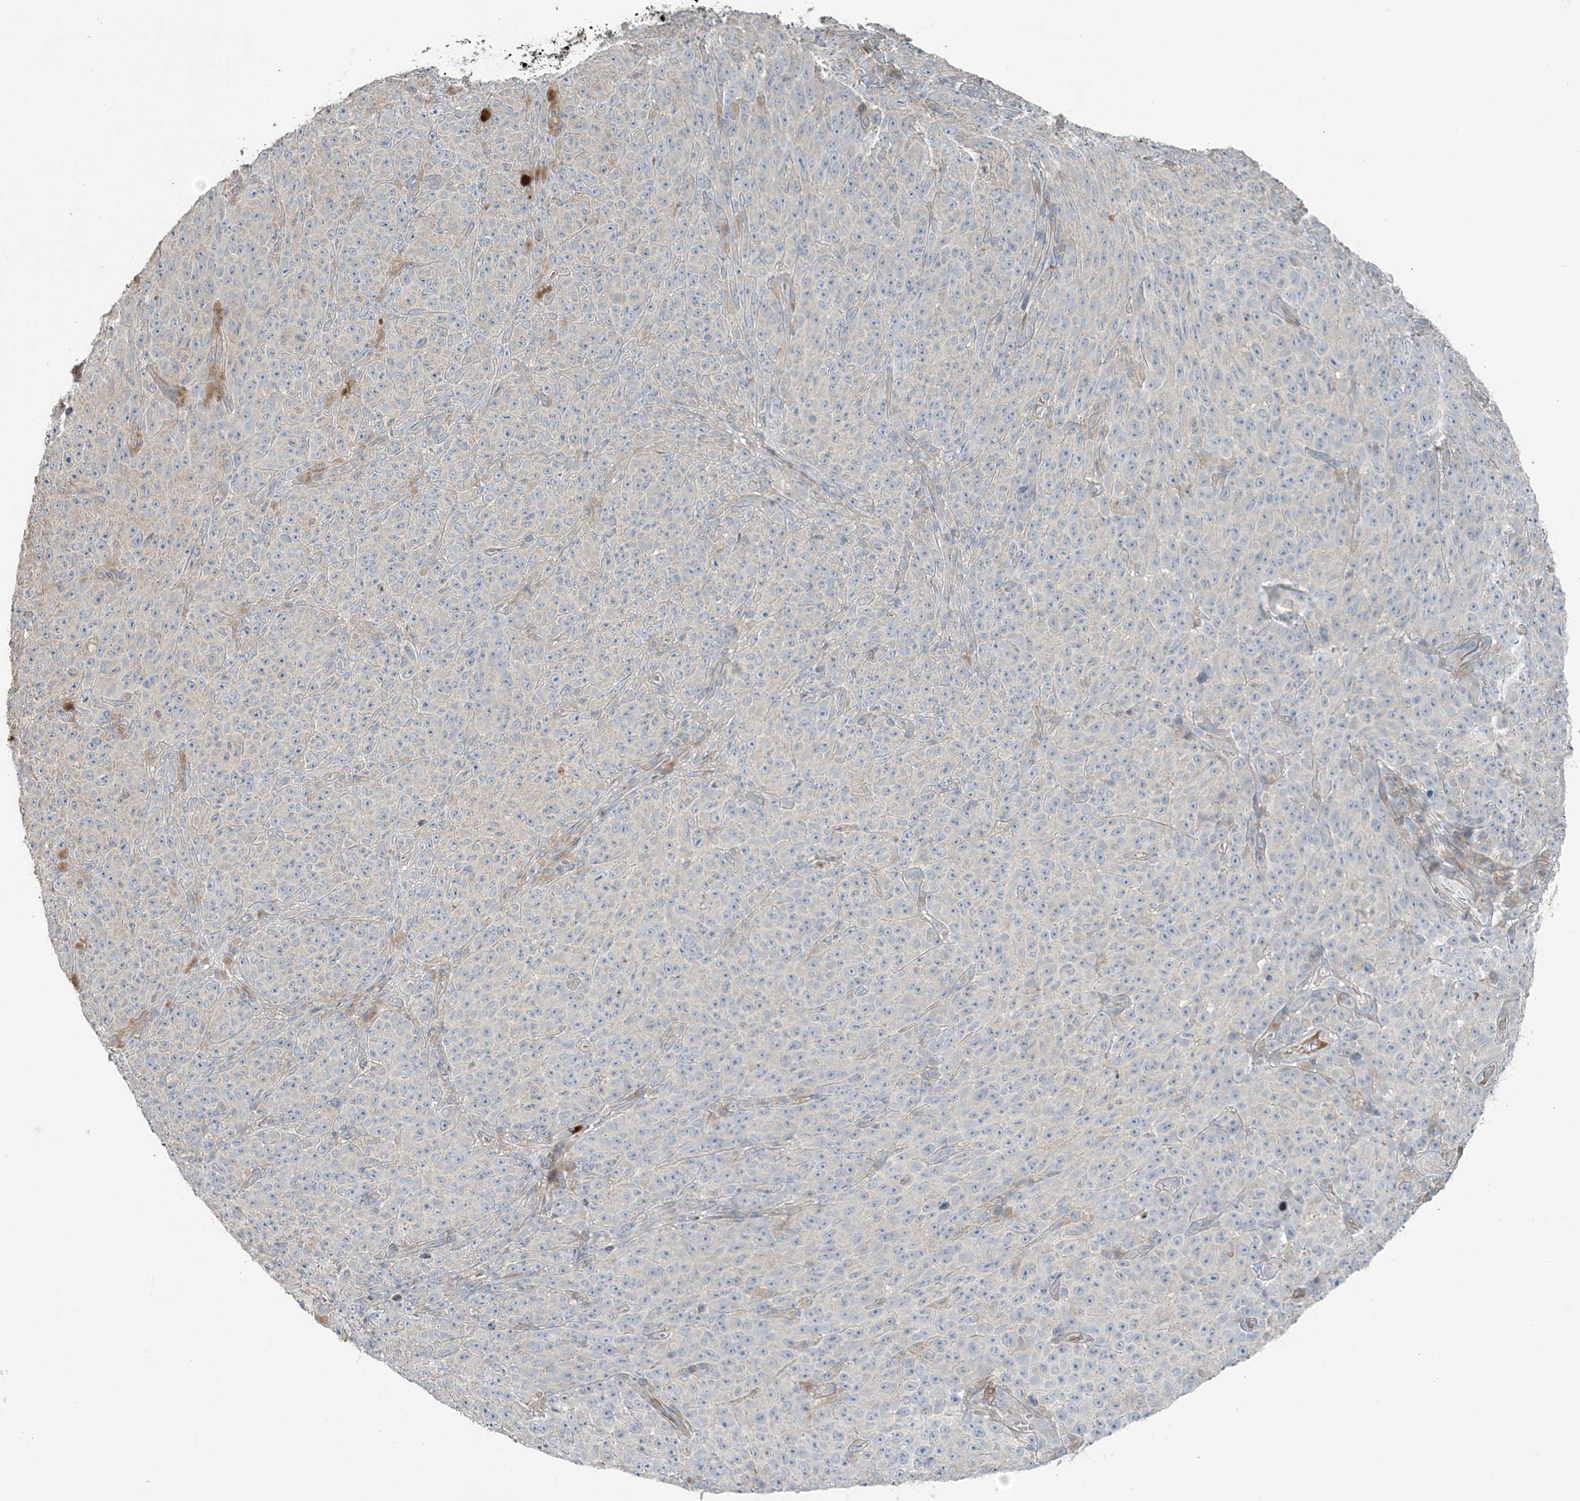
{"staining": {"intensity": "negative", "quantity": "none", "location": "none"}, "tissue": "melanoma", "cell_type": "Tumor cells", "image_type": "cancer", "snomed": [{"axis": "morphology", "description": "Malignant melanoma, NOS"}, {"axis": "topography", "description": "Skin"}], "caption": "IHC photomicrograph of melanoma stained for a protein (brown), which reveals no expression in tumor cells.", "gene": "SLC4A10", "patient": {"sex": "female", "age": 82}}